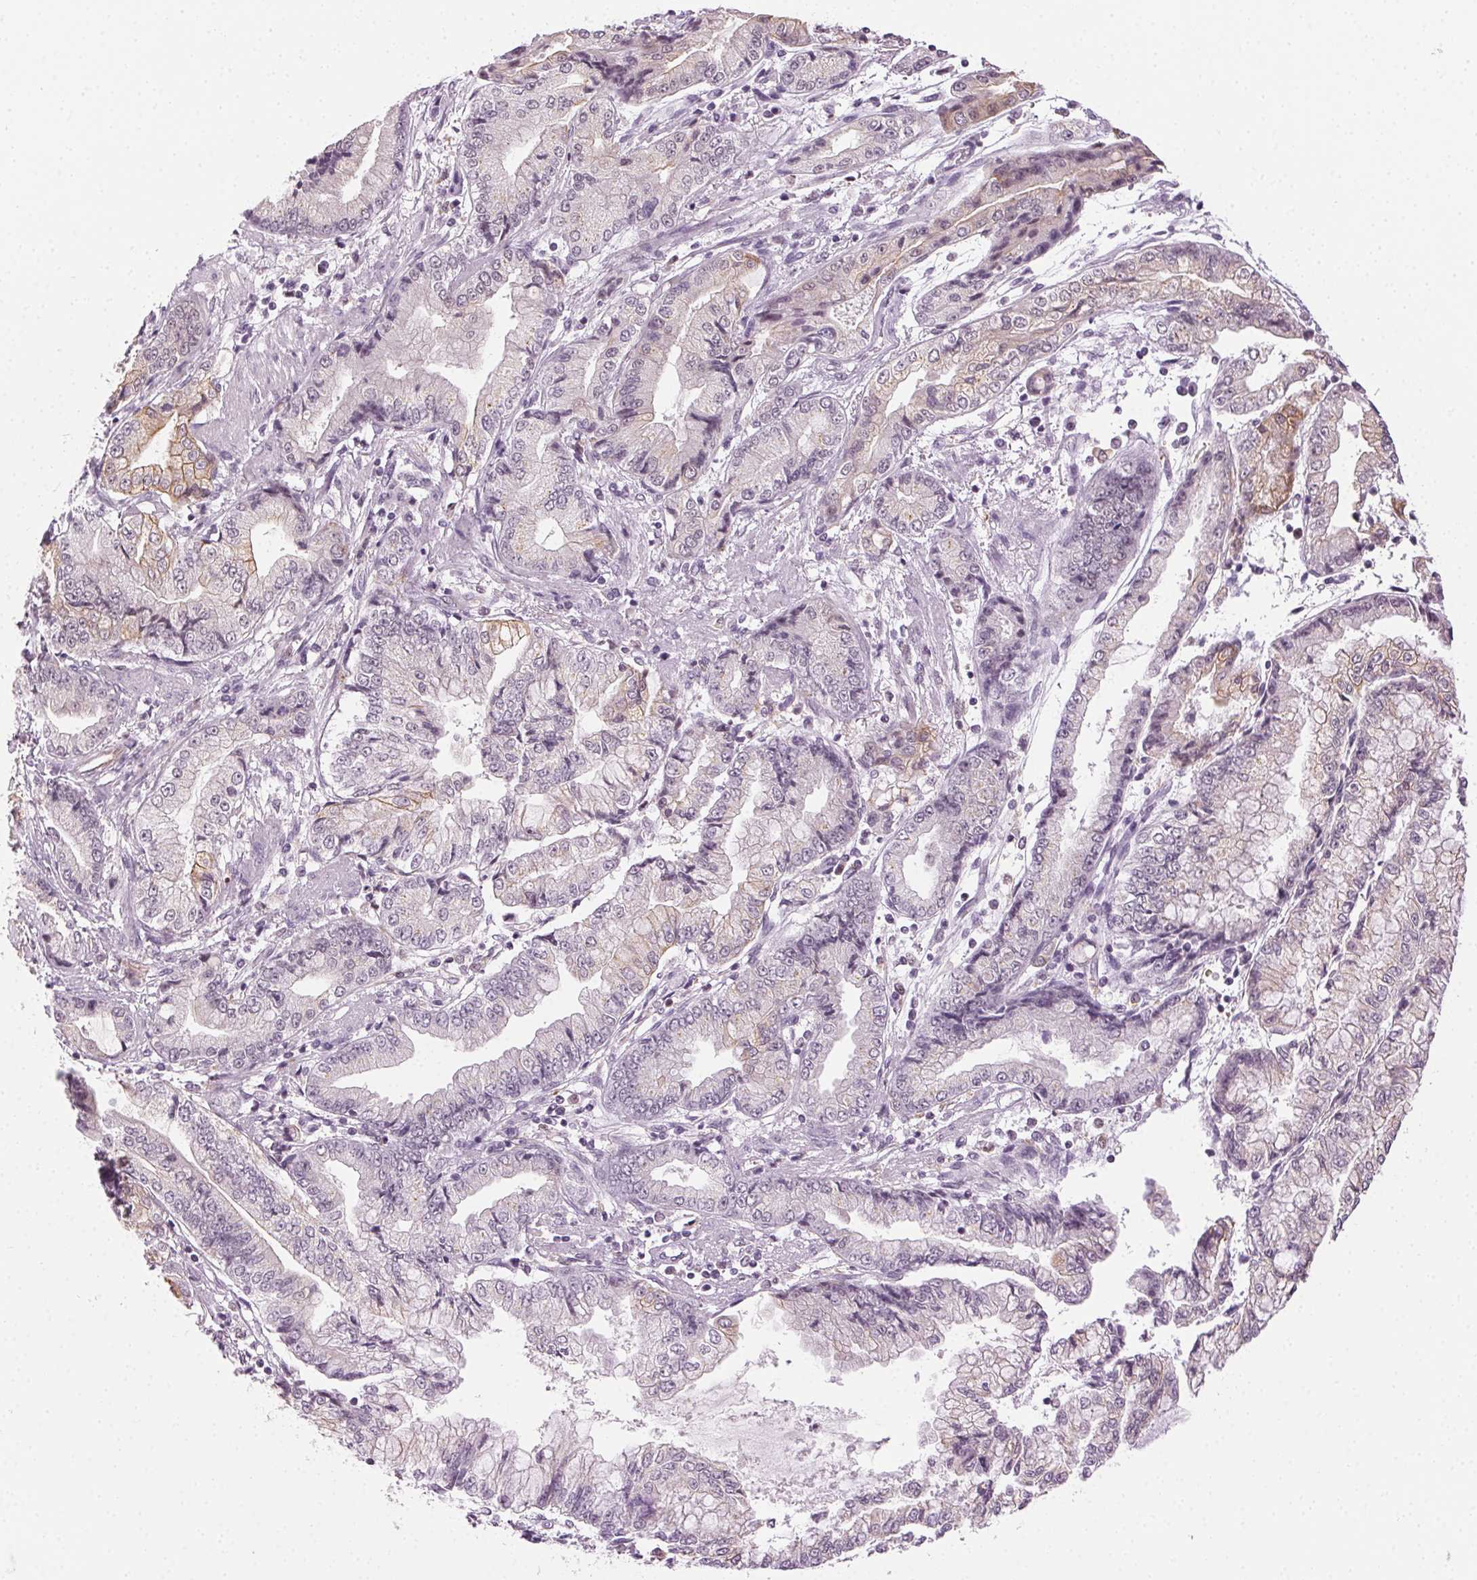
{"staining": {"intensity": "weak", "quantity": "<25%", "location": "cytoplasmic/membranous"}, "tissue": "stomach cancer", "cell_type": "Tumor cells", "image_type": "cancer", "snomed": [{"axis": "morphology", "description": "Adenocarcinoma, NOS"}, {"axis": "topography", "description": "Stomach, upper"}], "caption": "There is no significant staining in tumor cells of stomach cancer (adenocarcinoma).", "gene": "AIF1L", "patient": {"sex": "female", "age": 74}}